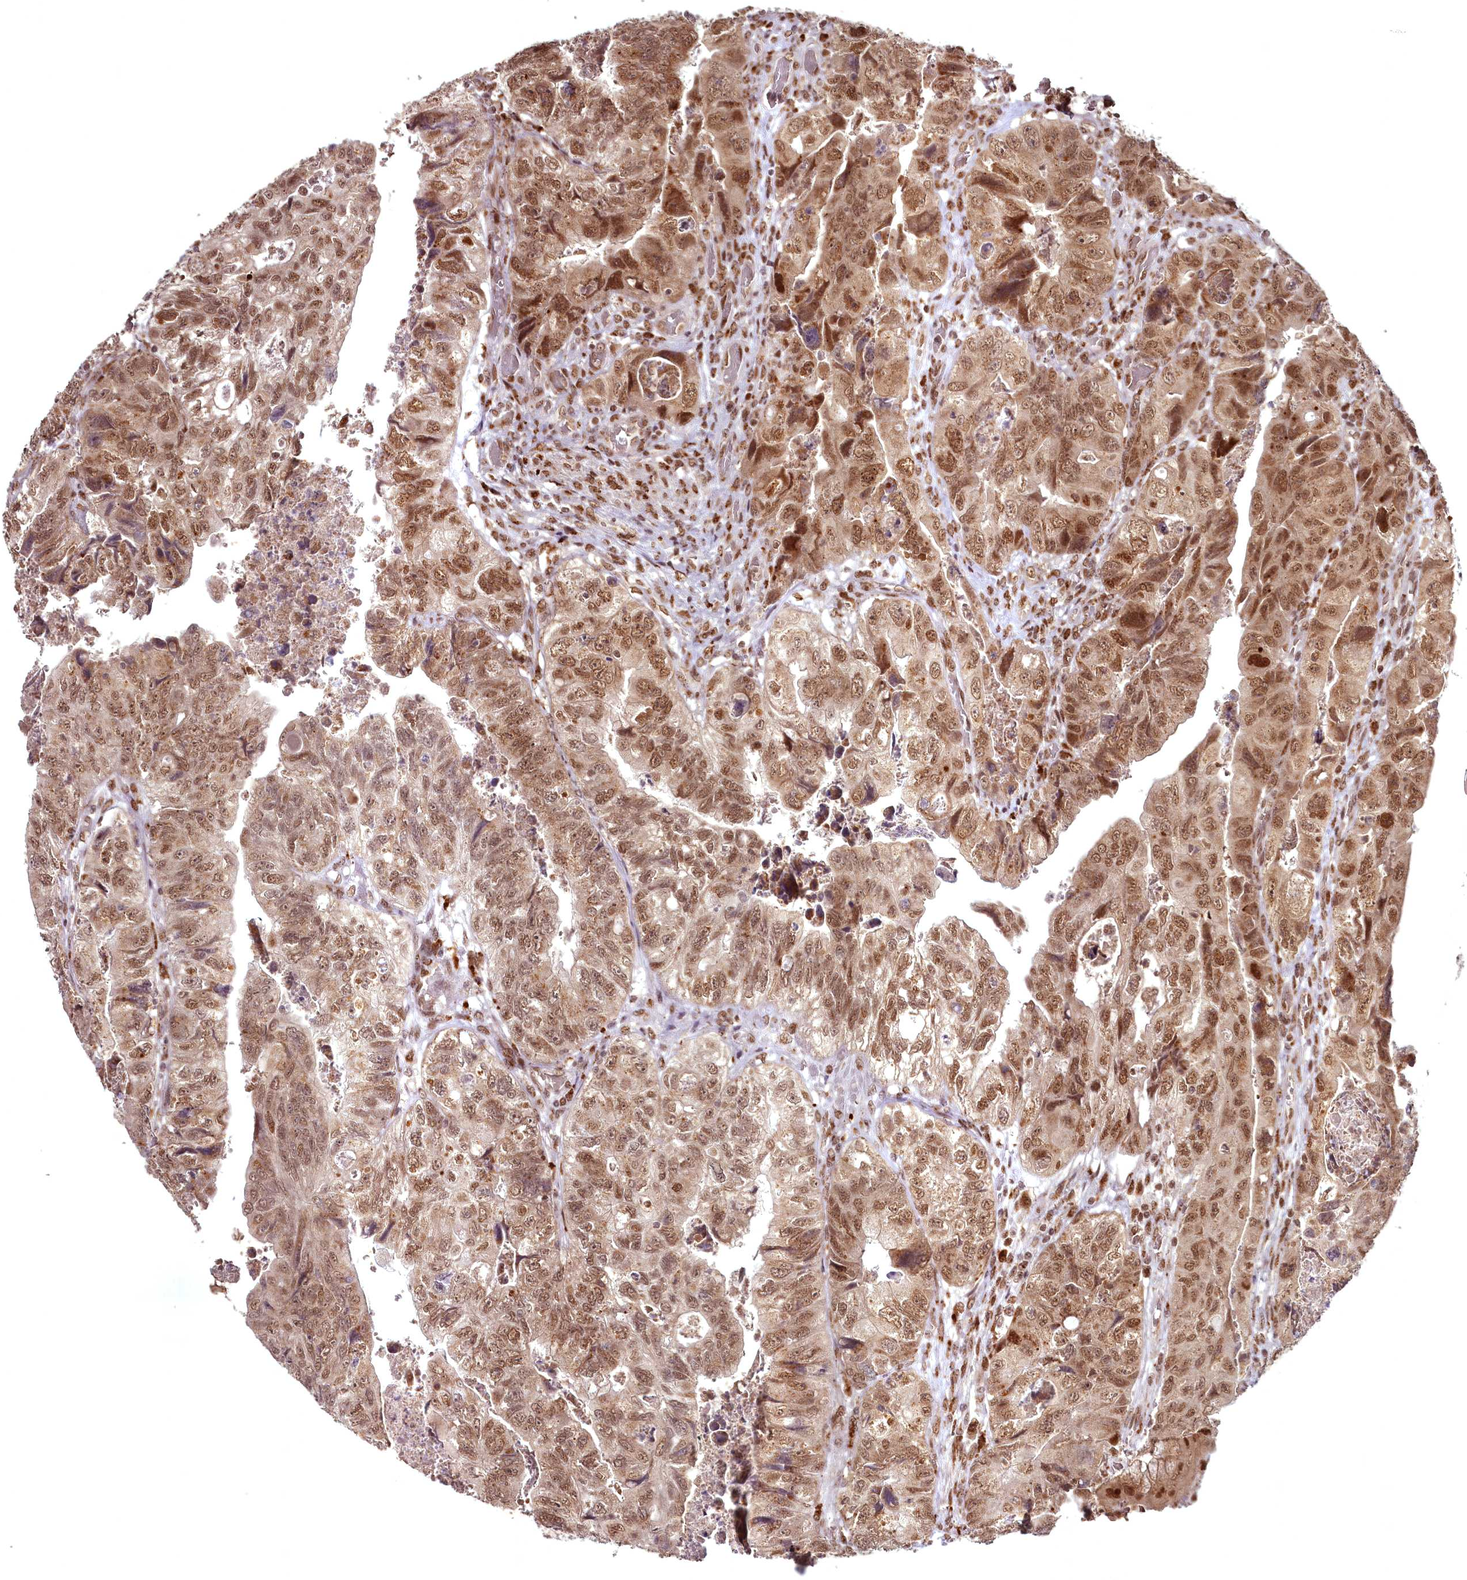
{"staining": {"intensity": "moderate", "quantity": ">75%", "location": "nuclear"}, "tissue": "colorectal cancer", "cell_type": "Tumor cells", "image_type": "cancer", "snomed": [{"axis": "morphology", "description": "Adenocarcinoma, NOS"}, {"axis": "topography", "description": "Rectum"}], "caption": "Colorectal cancer was stained to show a protein in brown. There is medium levels of moderate nuclear staining in approximately >75% of tumor cells.", "gene": "CEP83", "patient": {"sex": "male", "age": 63}}